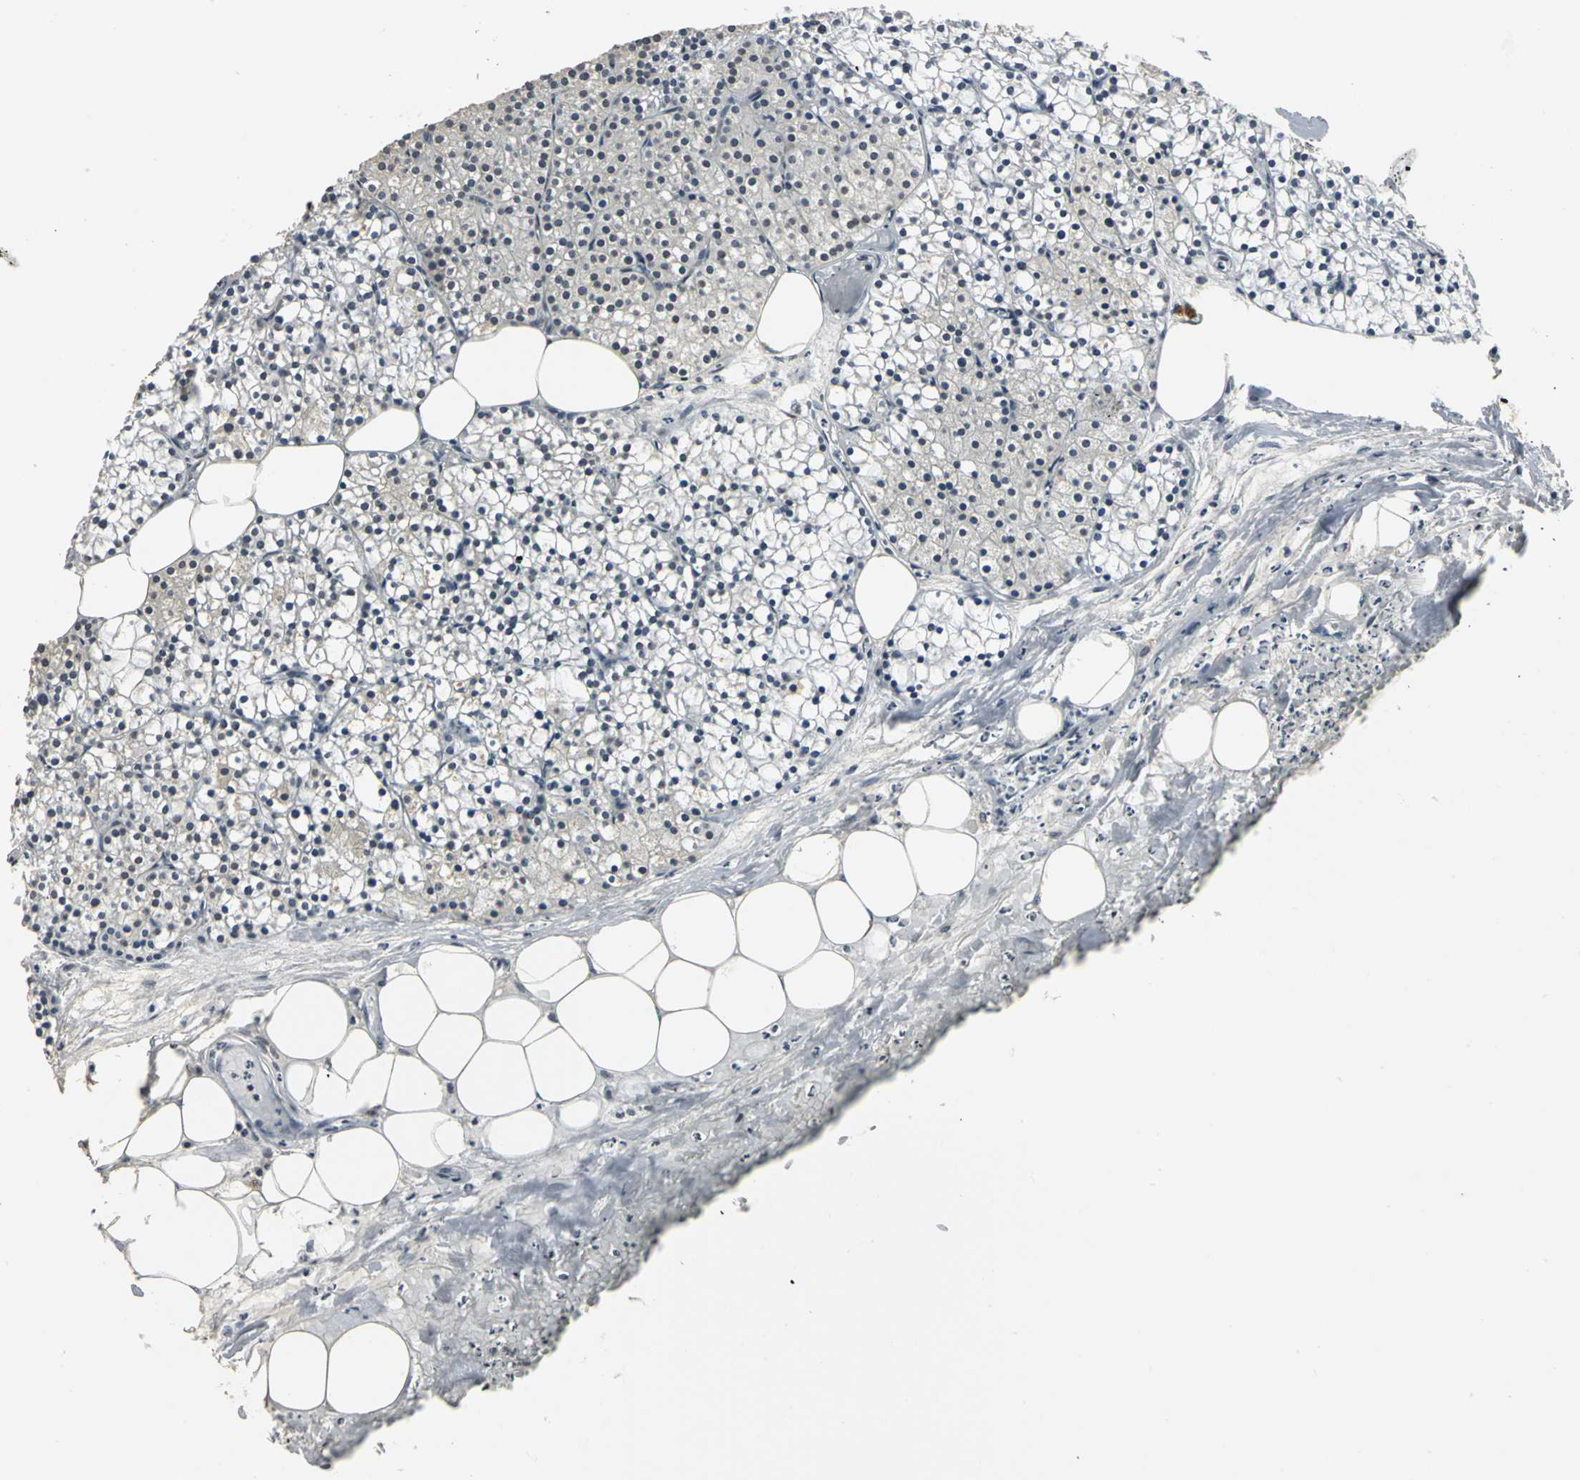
{"staining": {"intensity": "negative", "quantity": "none", "location": "none"}, "tissue": "parathyroid gland", "cell_type": "Glandular cells", "image_type": "normal", "snomed": [{"axis": "morphology", "description": "Normal tissue, NOS"}, {"axis": "topography", "description": "Parathyroid gland"}], "caption": "The micrograph shows no staining of glandular cells in benign parathyroid gland. (DAB (3,3'-diaminobenzidine) IHC with hematoxylin counter stain).", "gene": "CBX3", "patient": {"sex": "female", "age": 63}}